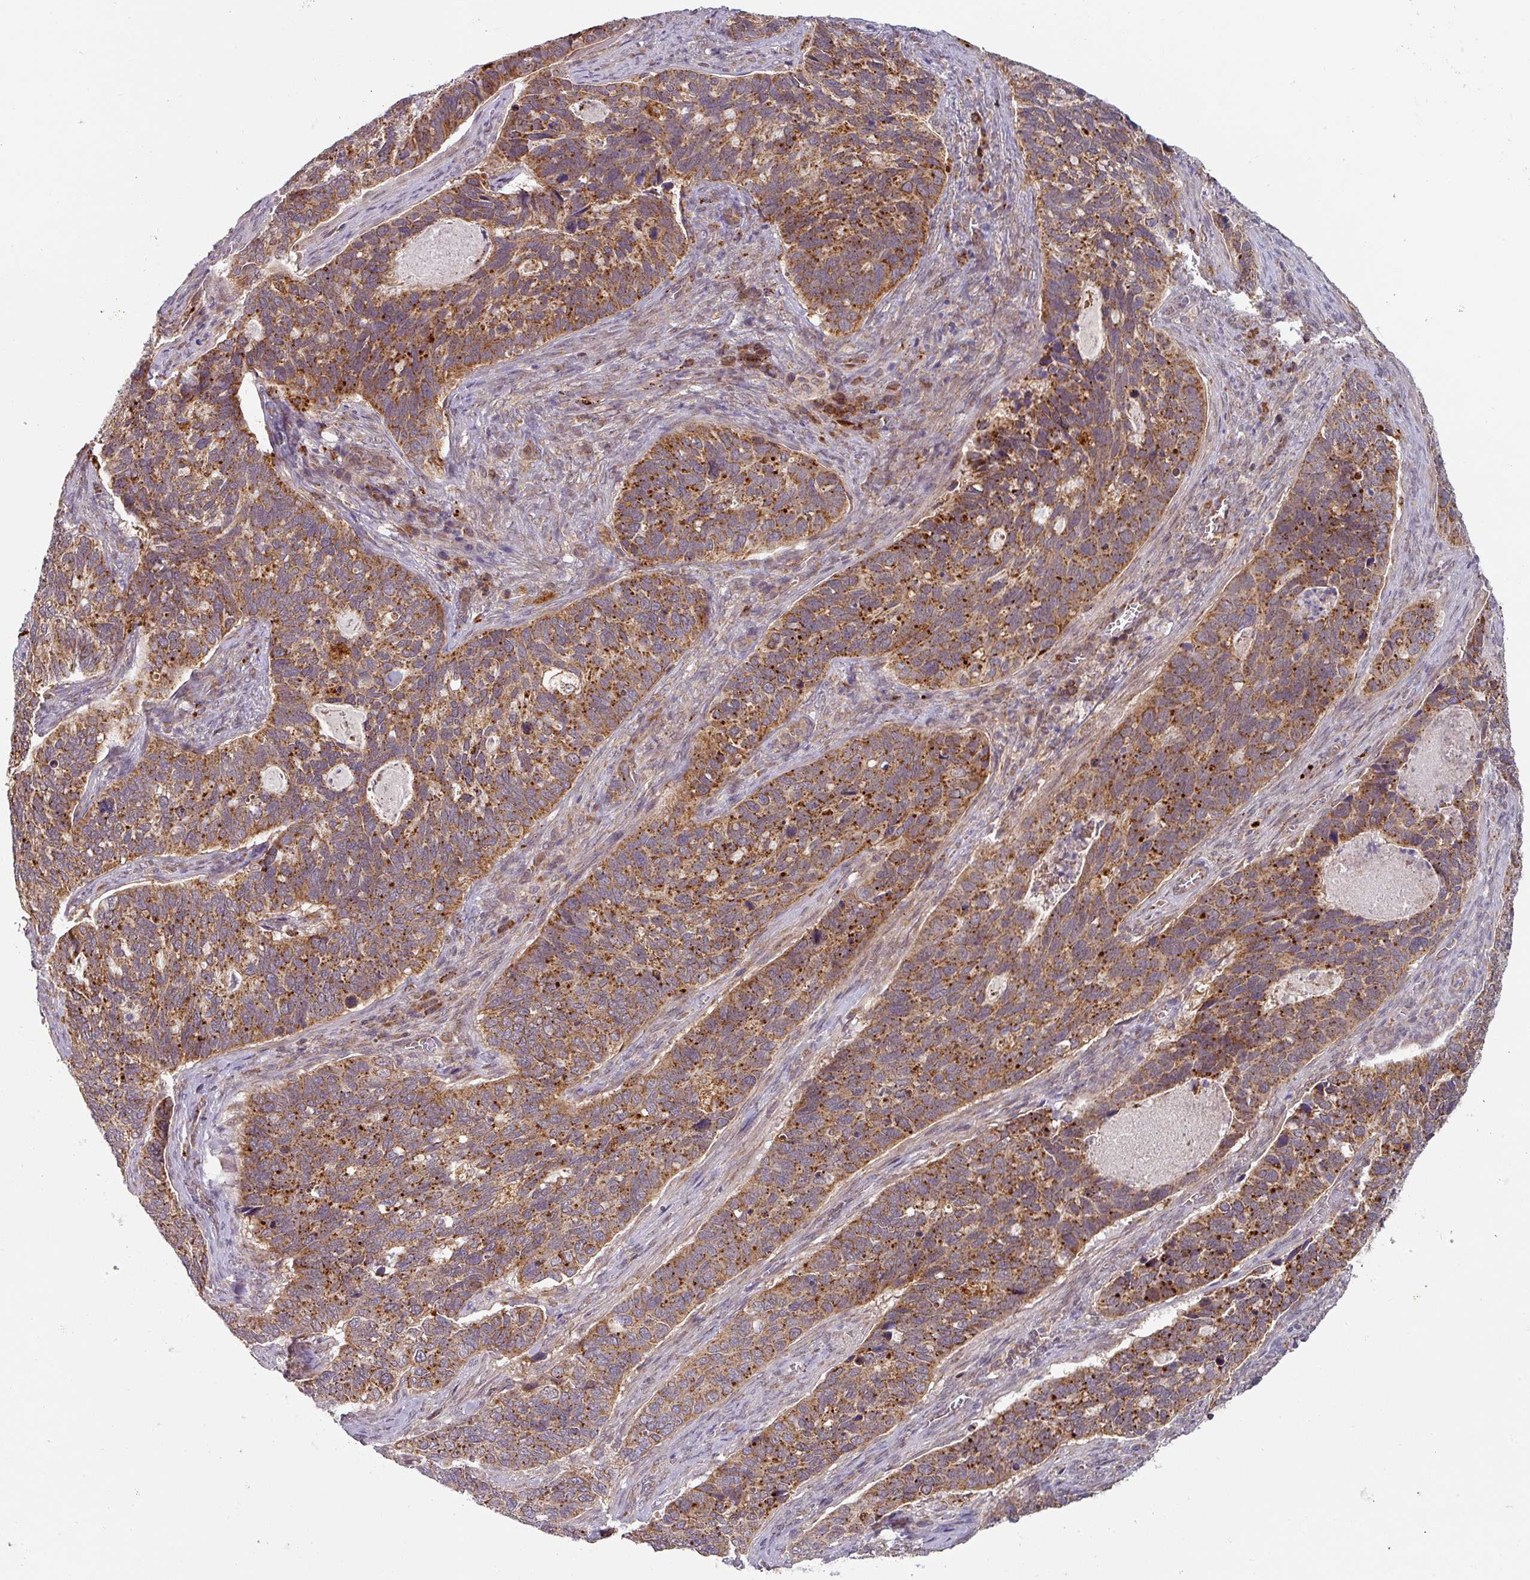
{"staining": {"intensity": "strong", "quantity": ">75%", "location": "cytoplasmic/membranous"}, "tissue": "cervical cancer", "cell_type": "Tumor cells", "image_type": "cancer", "snomed": [{"axis": "morphology", "description": "Squamous cell carcinoma, NOS"}, {"axis": "topography", "description": "Cervix"}], "caption": "Protein expression analysis of cervical cancer (squamous cell carcinoma) demonstrates strong cytoplasmic/membranous positivity in approximately >75% of tumor cells.", "gene": "MRPS16", "patient": {"sex": "female", "age": 38}}